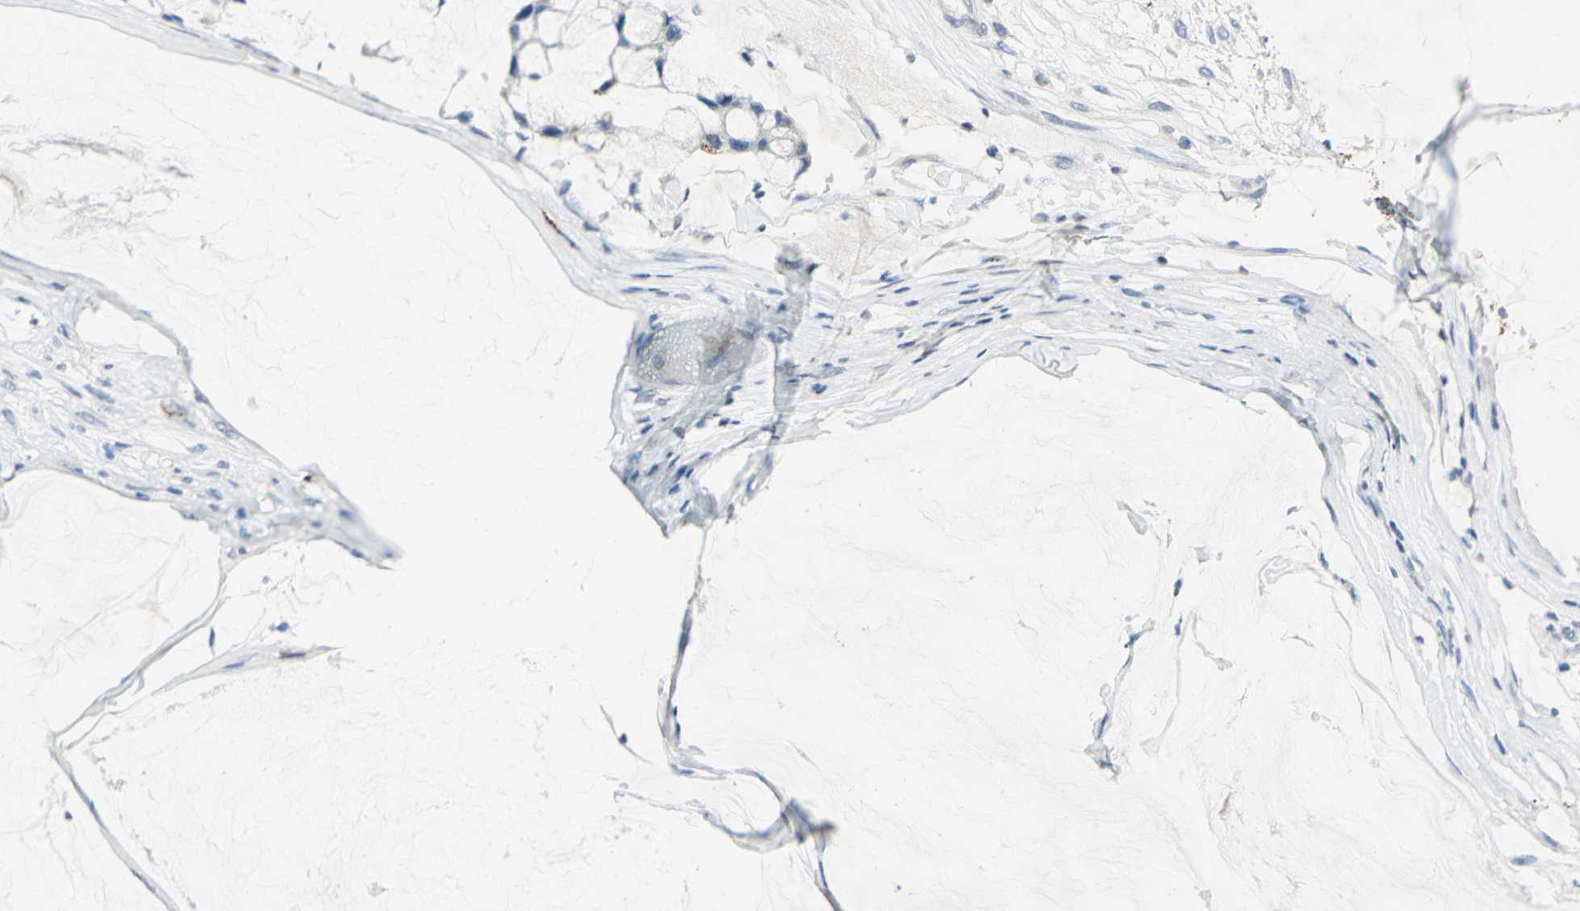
{"staining": {"intensity": "negative", "quantity": "none", "location": "none"}, "tissue": "ovarian cancer", "cell_type": "Tumor cells", "image_type": "cancer", "snomed": [{"axis": "morphology", "description": "Cystadenocarcinoma, mucinous, NOS"}, {"axis": "topography", "description": "Ovary"}], "caption": "Immunohistochemical staining of human ovarian cancer displays no significant staining in tumor cells.", "gene": "CAMK2B", "patient": {"sex": "female", "age": 39}}